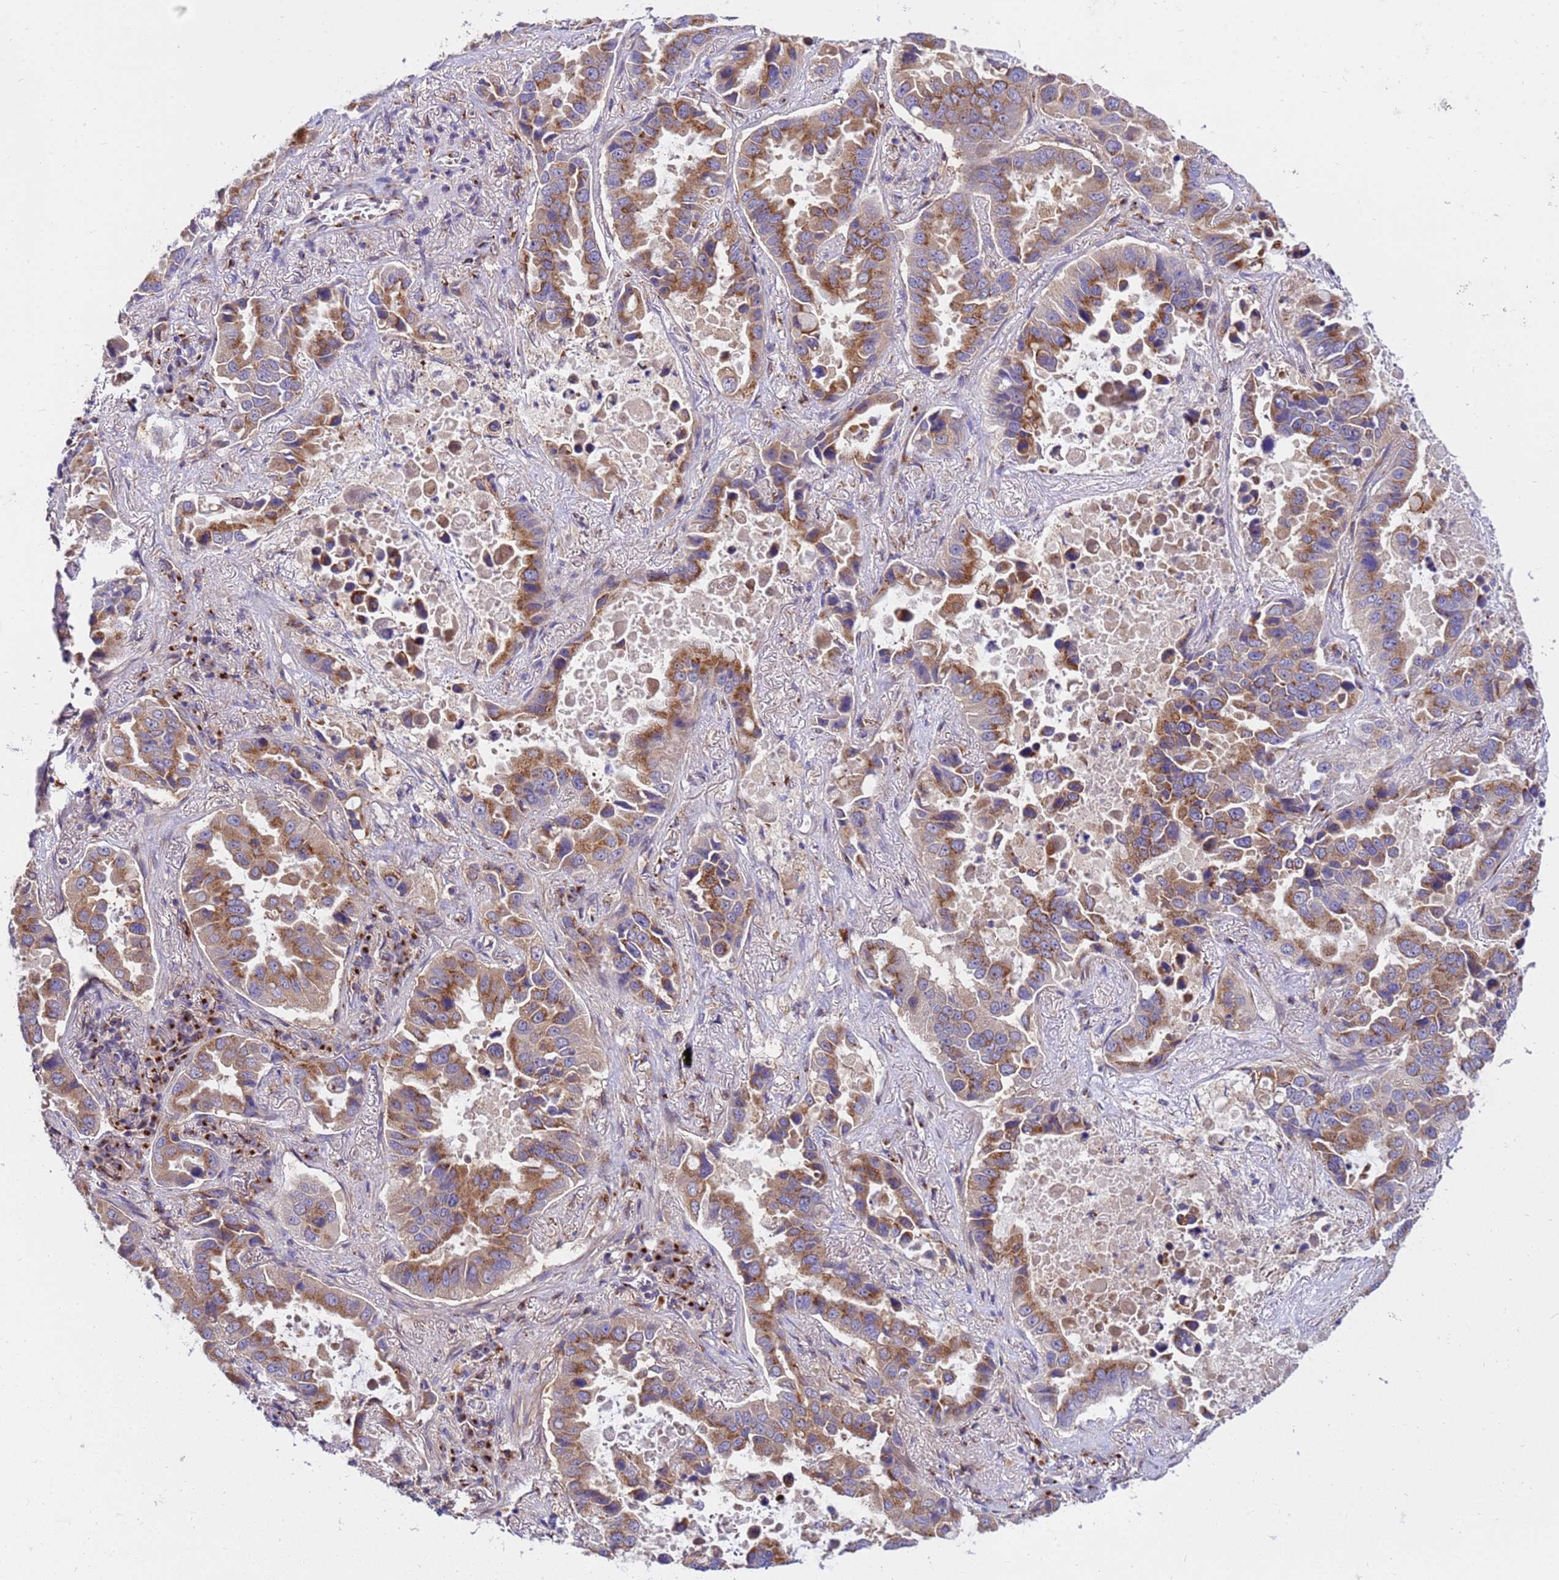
{"staining": {"intensity": "moderate", "quantity": ">75%", "location": "cytoplasmic/membranous"}, "tissue": "lung cancer", "cell_type": "Tumor cells", "image_type": "cancer", "snomed": [{"axis": "morphology", "description": "Adenocarcinoma, NOS"}, {"axis": "topography", "description": "Lung"}], "caption": "Human lung cancer (adenocarcinoma) stained with a brown dye reveals moderate cytoplasmic/membranous positive positivity in about >75% of tumor cells.", "gene": "HPS3", "patient": {"sex": "male", "age": 64}}